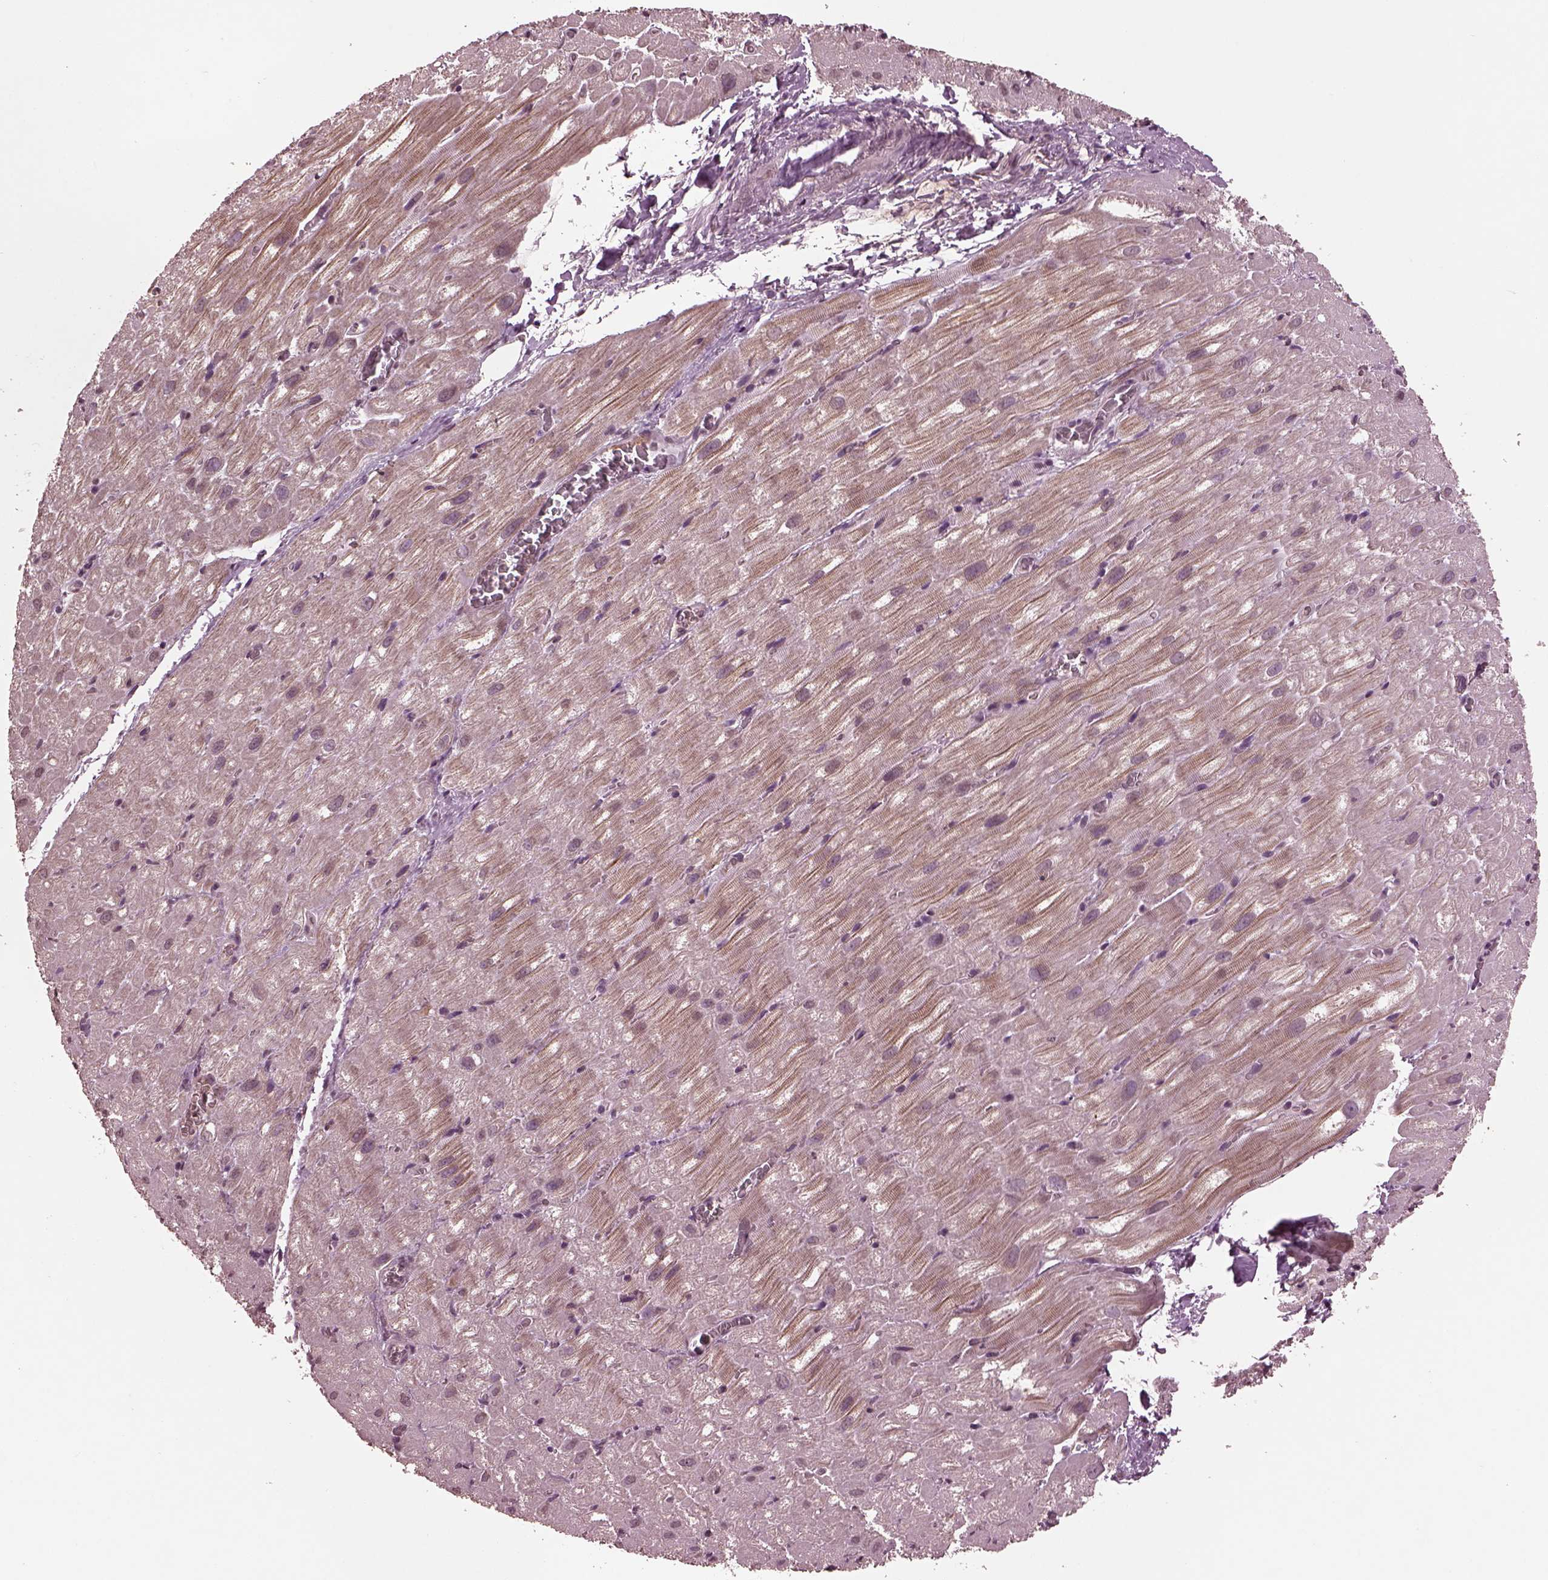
{"staining": {"intensity": "weak", "quantity": "25%-75%", "location": "cytoplasmic/membranous"}, "tissue": "heart muscle", "cell_type": "Cardiomyocytes", "image_type": "normal", "snomed": [{"axis": "morphology", "description": "Normal tissue, NOS"}, {"axis": "topography", "description": "Heart"}], "caption": "IHC of benign heart muscle demonstrates low levels of weak cytoplasmic/membranous staining in approximately 25%-75% of cardiomyocytes.", "gene": "IL18RAP", "patient": {"sex": "male", "age": 61}}